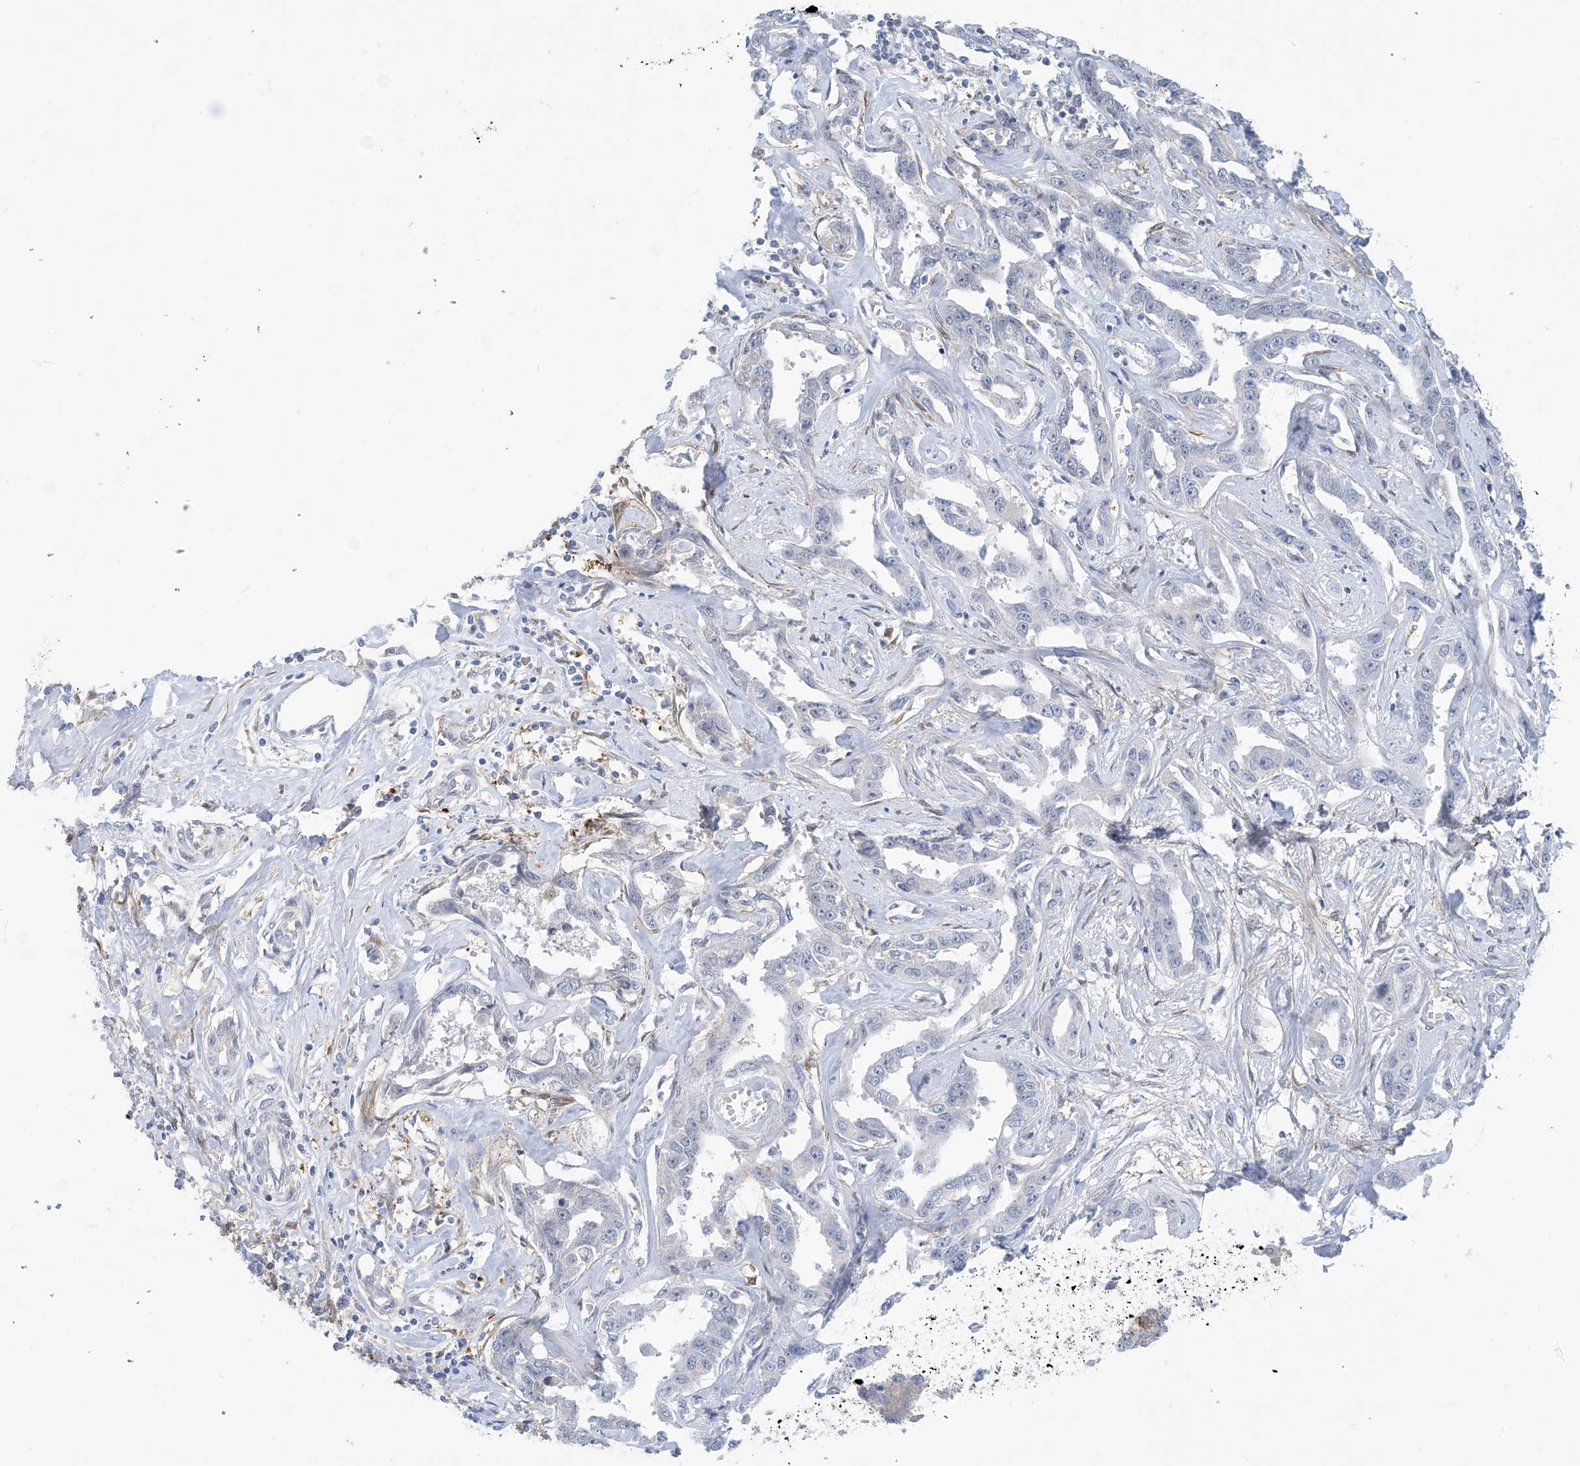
{"staining": {"intensity": "negative", "quantity": "none", "location": "none"}, "tissue": "liver cancer", "cell_type": "Tumor cells", "image_type": "cancer", "snomed": [{"axis": "morphology", "description": "Cholangiocarcinoma"}, {"axis": "topography", "description": "Liver"}], "caption": "The photomicrograph shows no significant positivity in tumor cells of liver cholangiocarcinoma. Brightfield microscopy of immunohistochemistry stained with DAB (3,3'-diaminobenzidine) (brown) and hematoxylin (blue), captured at high magnification.", "gene": "EIF2A", "patient": {"sex": "male", "age": 59}}